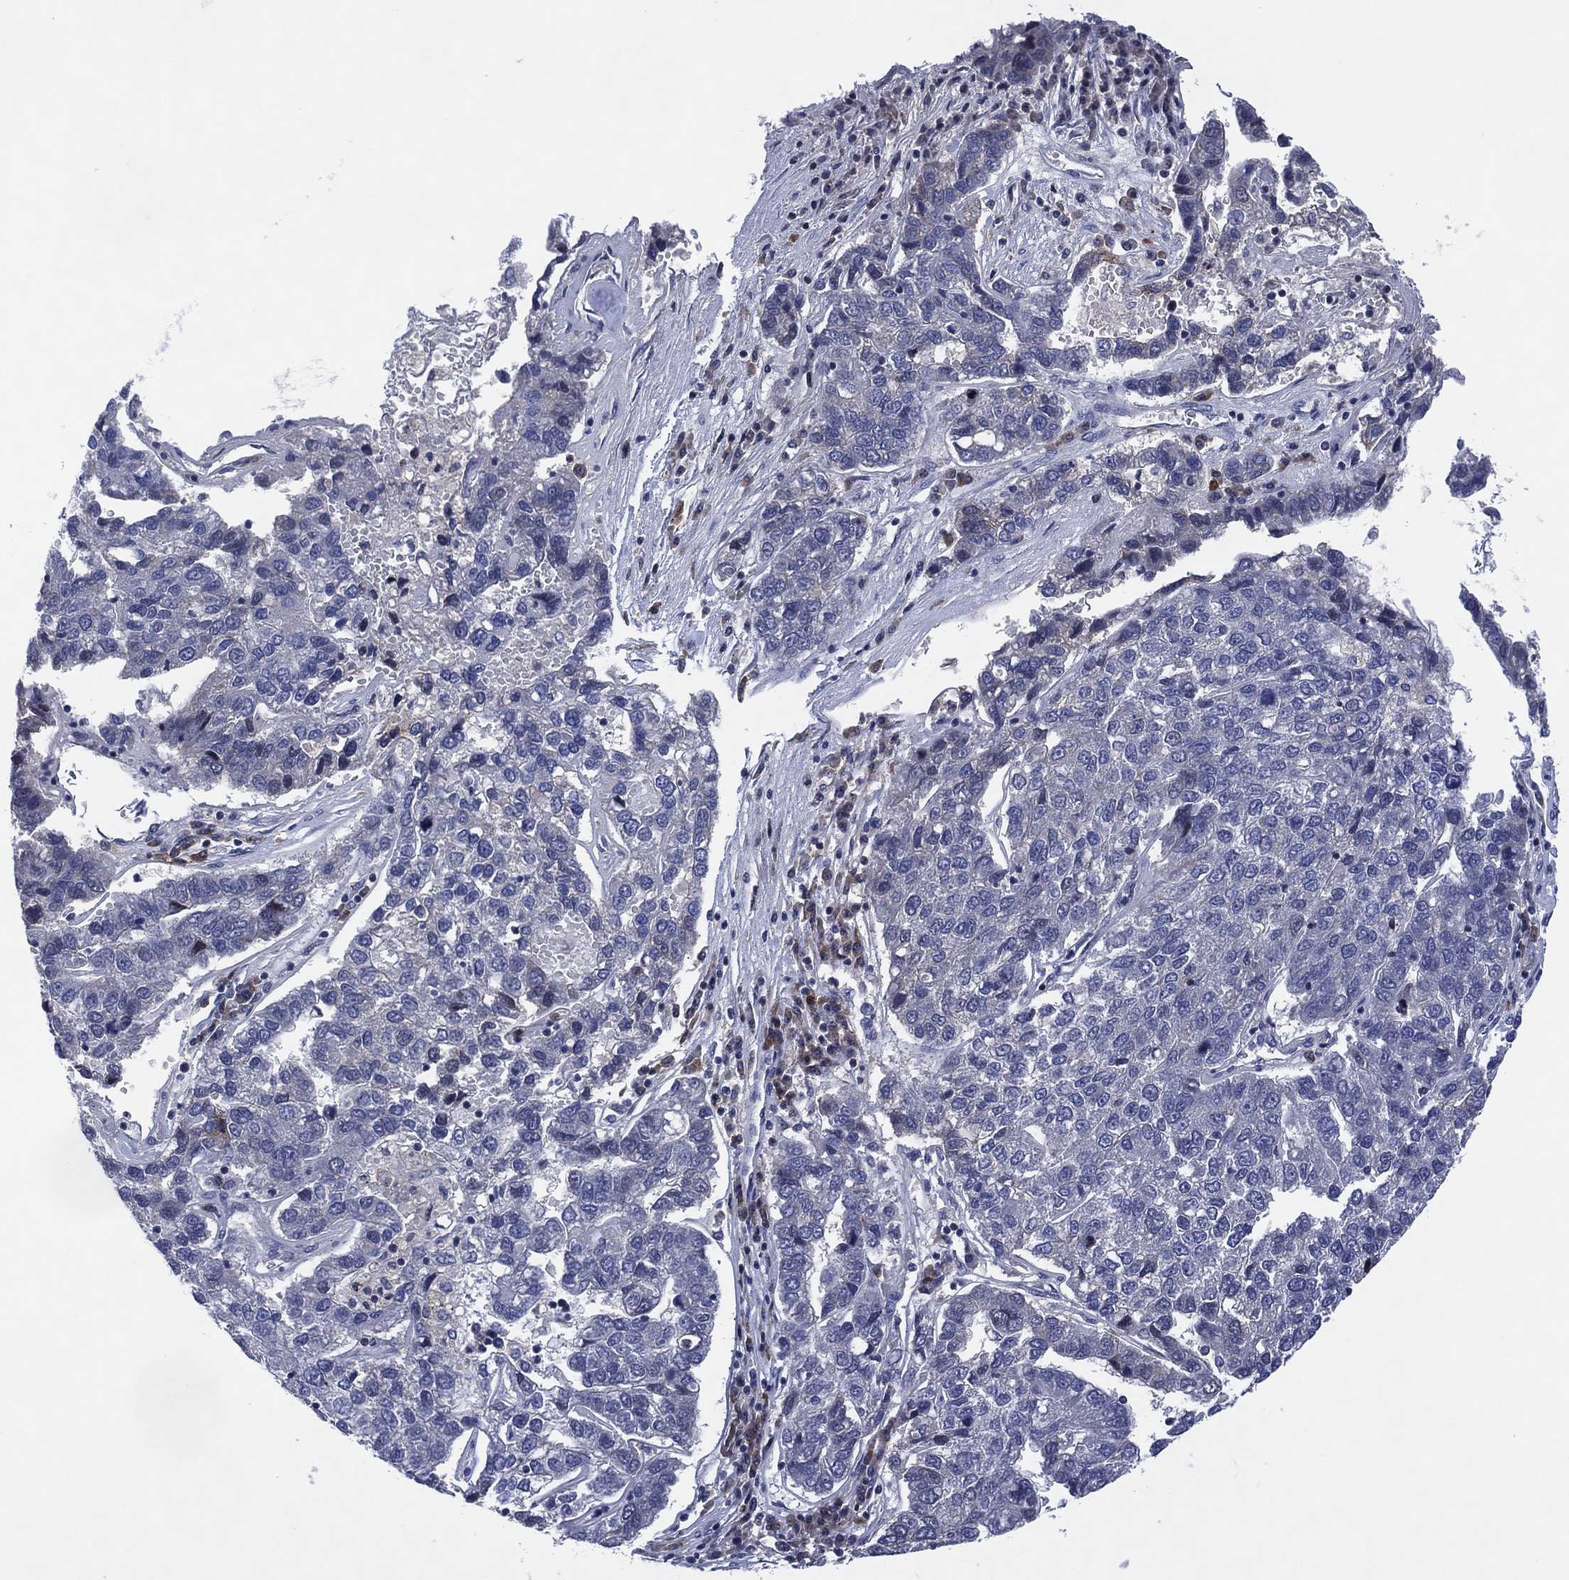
{"staining": {"intensity": "negative", "quantity": "none", "location": "none"}, "tissue": "pancreatic cancer", "cell_type": "Tumor cells", "image_type": "cancer", "snomed": [{"axis": "morphology", "description": "Adenocarcinoma, NOS"}, {"axis": "topography", "description": "Pancreas"}], "caption": "This is an IHC histopathology image of adenocarcinoma (pancreatic). There is no positivity in tumor cells.", "gene": "USP26", "patient": {"sex": "female", "age": 61}}